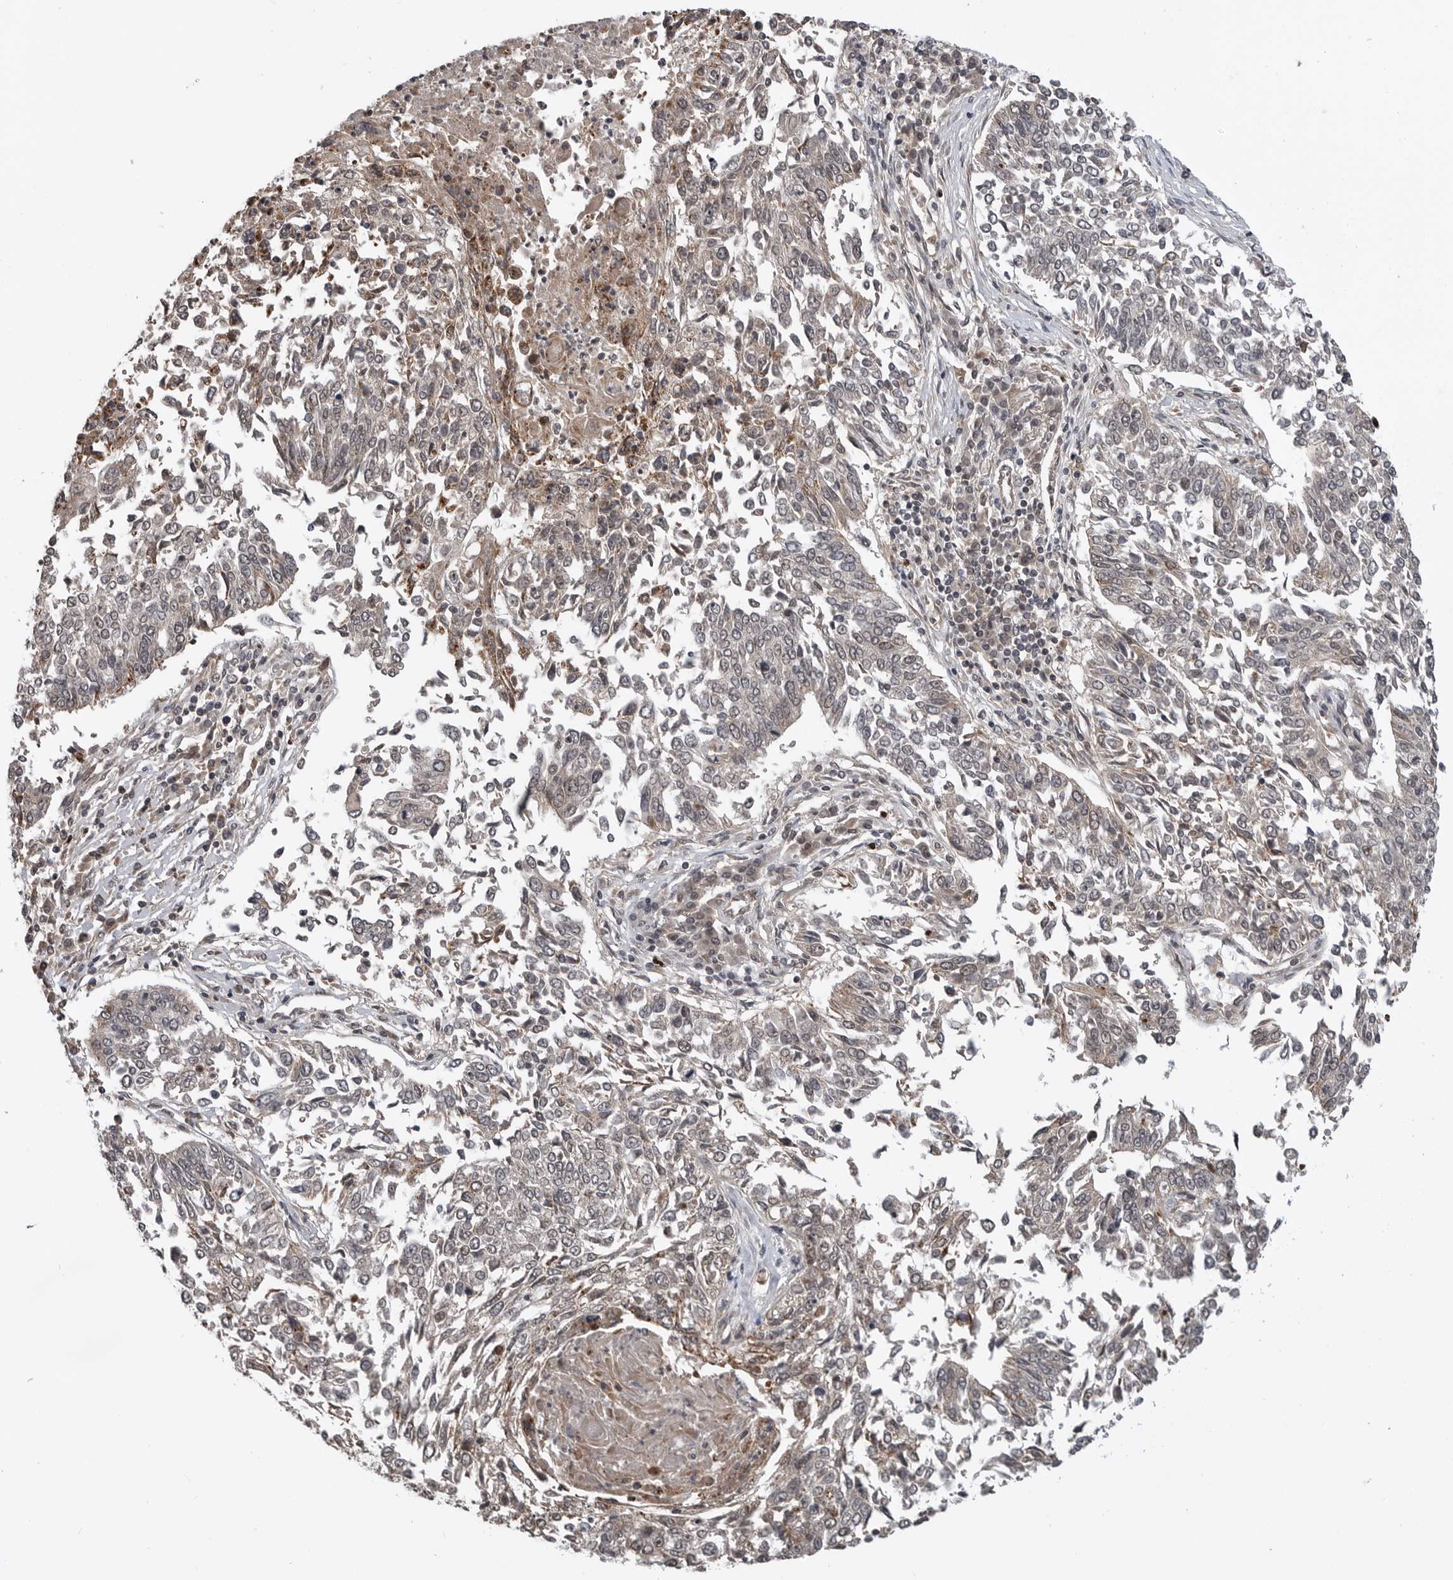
{"staining": {"intensity": "weak", "quantity": ">75%", "location": "cytoplasmic/membranous"}, "tissue": "lung cancer", "cell_type": "Tumor cells", "image_type": "cancer", "snomed": [{"axis": "morphology", "description": "Normal tissue, NOS"}, {"axis": "morphology", "description": "Squamous cell carcinoma, NOS"}, {"axis": "topography", "description": "Cartilage tissue"}, {"axis": "topography", "description": "Bronchus"}, {"axis": "topography", "description": "Lung"}, {"axis": "topography", "description": "Peripheral nerve tissue"}], "caption": "Immunohistochemical staining of human squamous cell carcinoma (lung) displays low levels of weak cytoplasmic/membranous positivity in approximately >75% of tumor cells.", "gene": "FAAP100", "patient": {"sex": "female", "age": 49}}